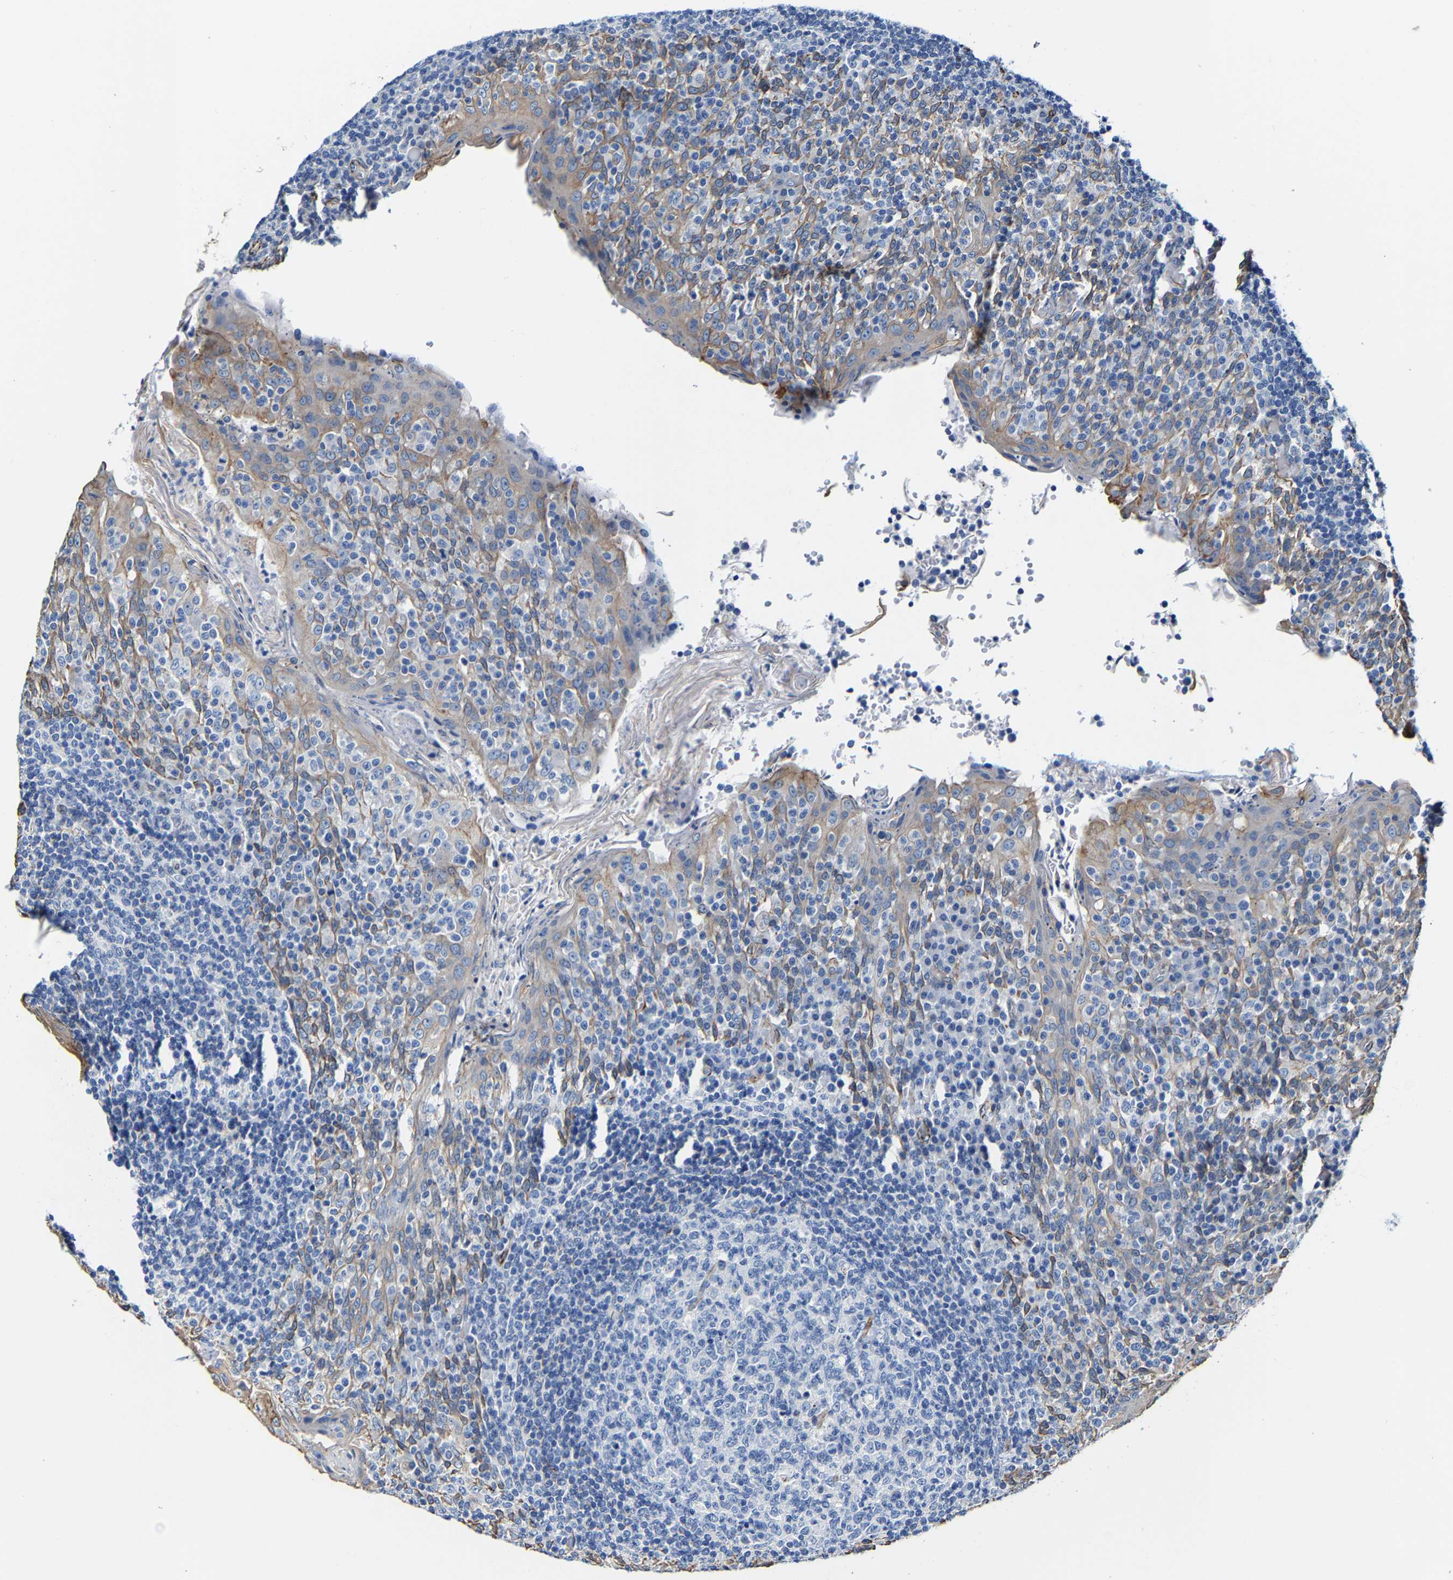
{"staining": {"intensity": "negative", "quantity": "none", "location": "none"}, "tissue": "tonsil", "cell_type": "Germinal center cells", "image_type": "normal", "snomed": [{"axis": "morphology", "description": "Normal tissue, NOS"}, {"axis": "topography", "description": "Tonsil"}], "caption": "This is a photomicrograph of IHC staining of benign tonsil, which shows no staining in germinal center cells. (Stains: DAB immunohistochemistry with hematoxylin counter stain, Microscopy: brightfield microscopy at high magnification).", "gene": "MMEL1", "patient": {"sex": "female", "age": 19}}